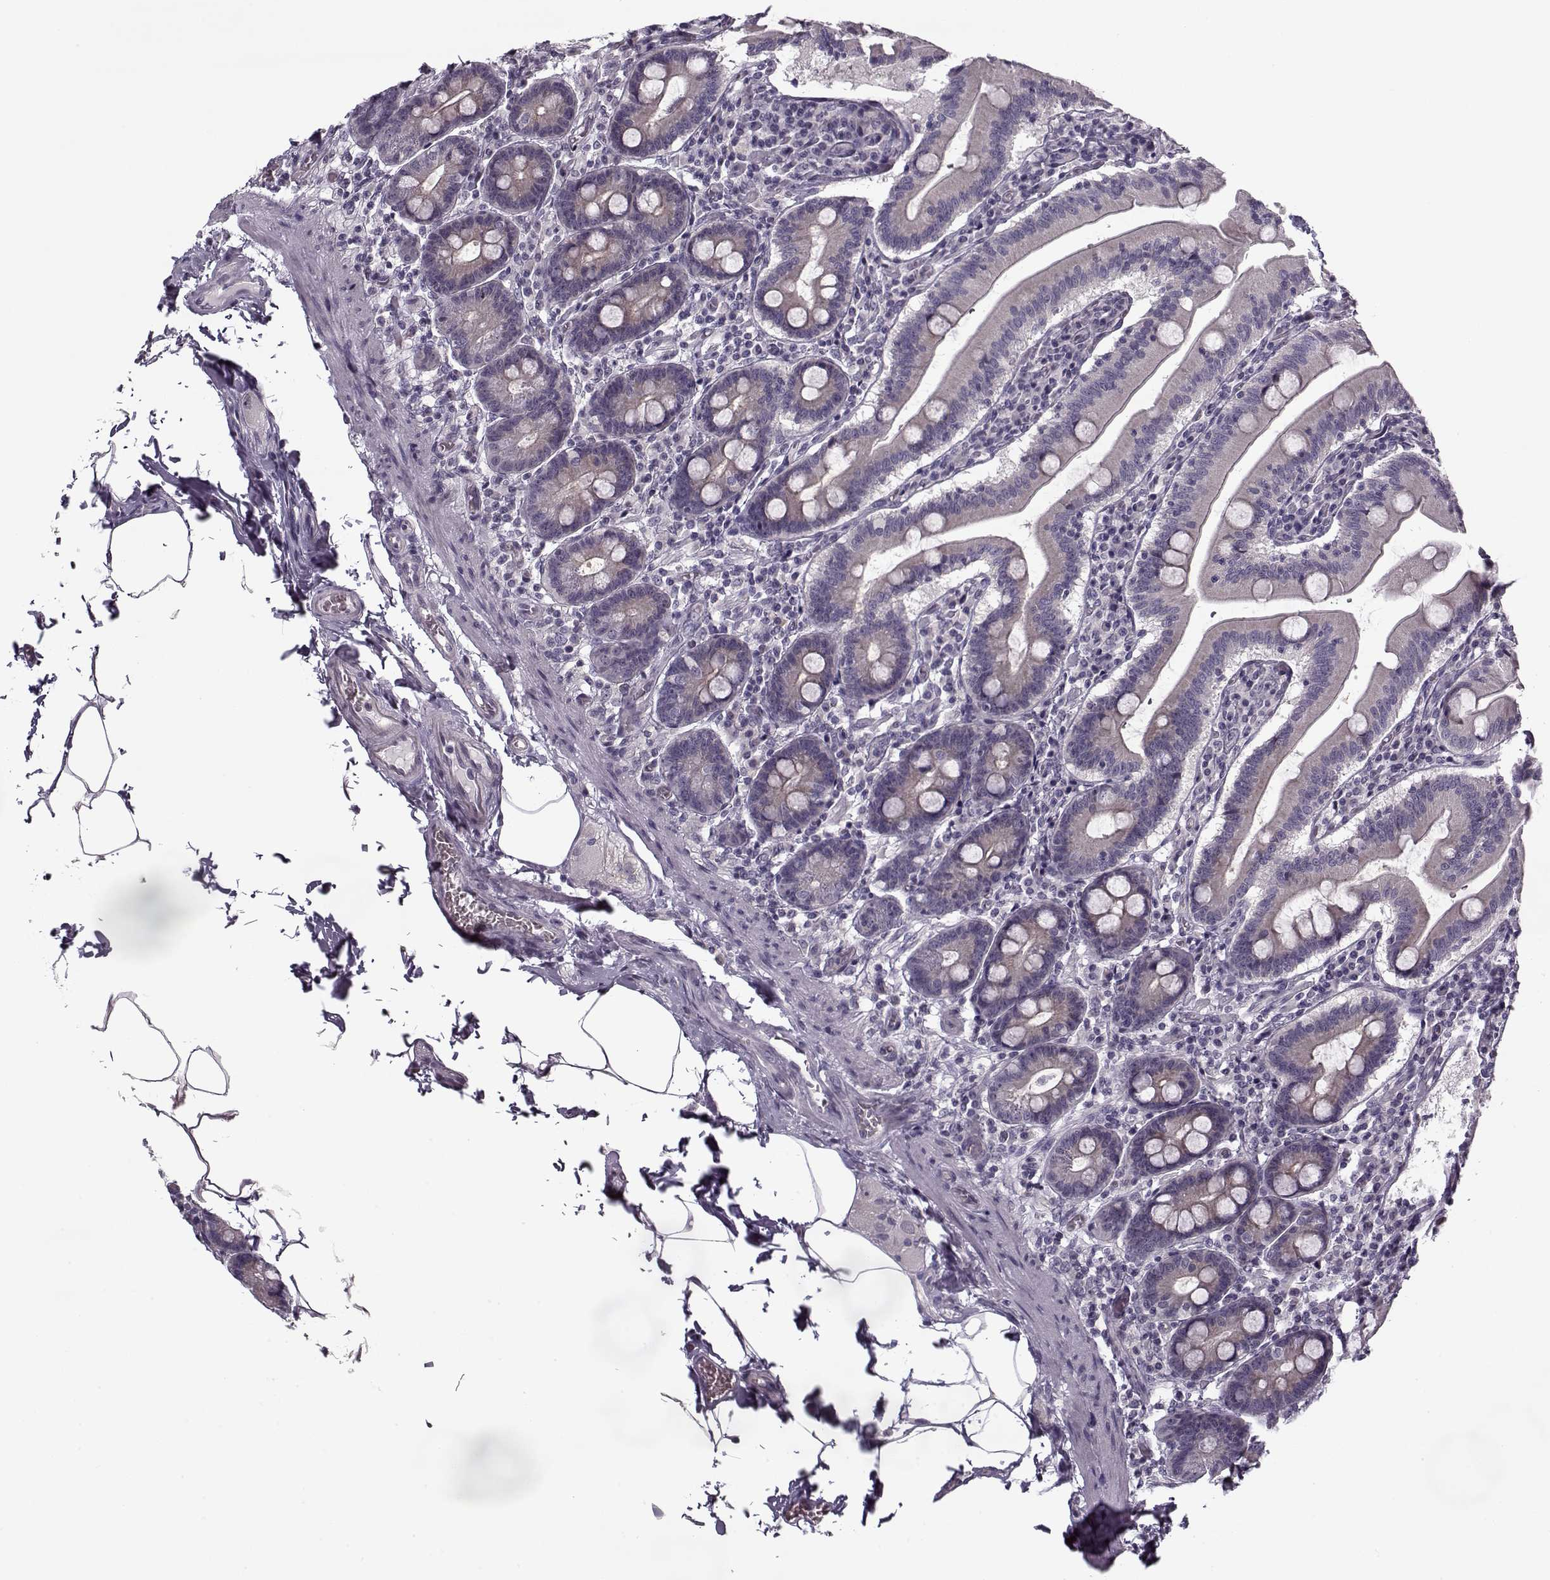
{"staining": {"intensity": "negative", "quantity": "none", "location": "none"}, "tissue": "small intestine", "cell_type": "Glandular cells", "image_type": "normal", "snomed": [{"axis": "morphology", "description": "Normal tissue, NOS"}, {"axis": "topography", "description": "Small intestine"}], "caption": "This is an immunohistochemistry (IHC) histopathology image of unremarkable small intestine. There is no positivity in glandular cells.", "gene": "PNMT", "patient": {"sex": "male", "age": 37}}